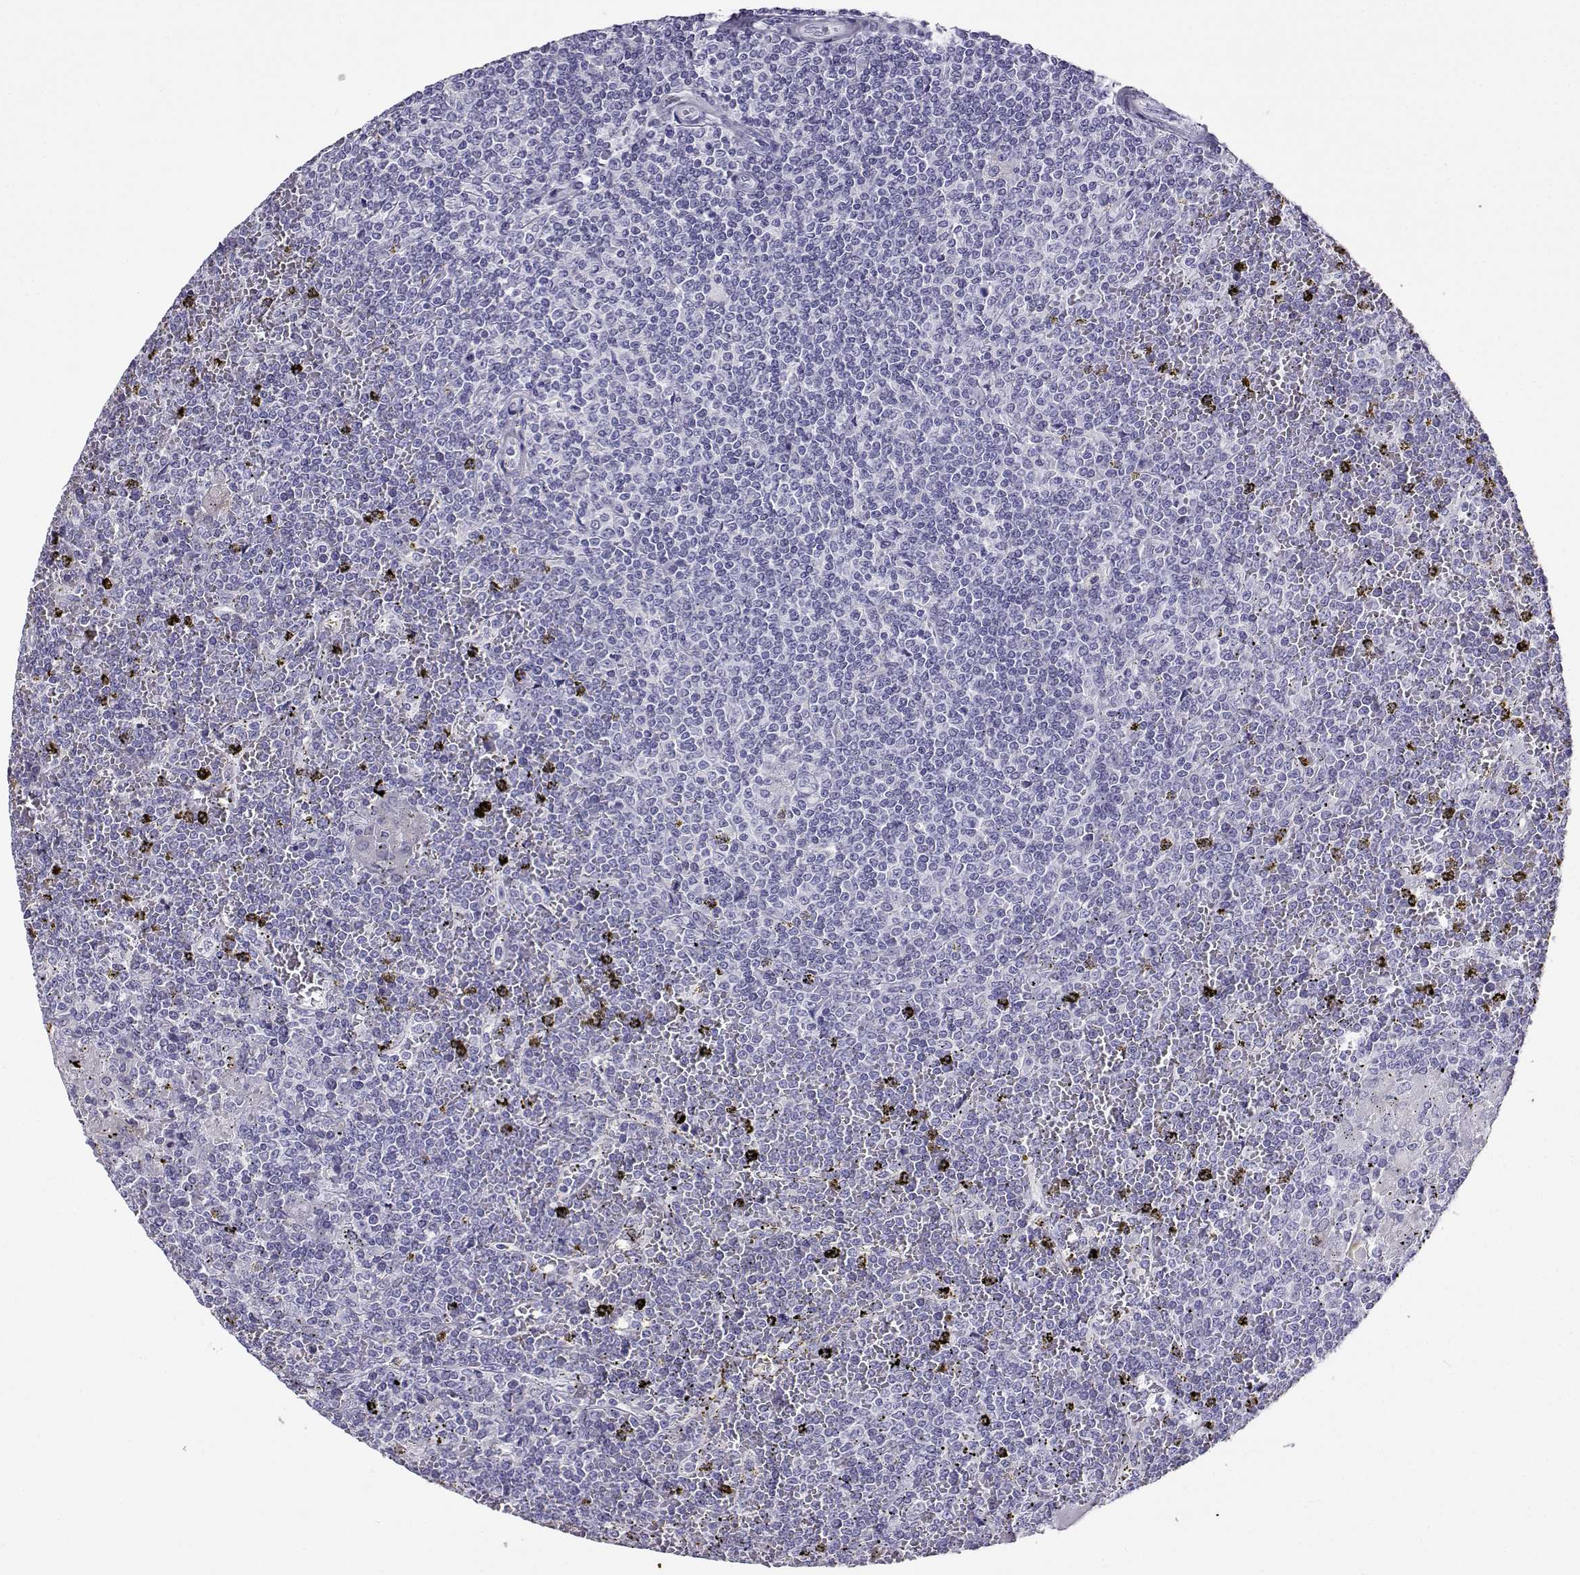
{"staining": {"intensity": "negative", "quantity": "none", "location": "none"}, "tissue": "lymphoma", "cell_type": "Tumor cells", "image_type": "cancer", "snomed": [{"axis": "morphology", "description": "Malignant lymphoma, non-Hodgkin's type, Low grade"}, {"axis": "topography", "description": "Spleen"}], "caption": "Immunohistochemistry photomicrograph of neoplastic tissue: lymphoma stained with DAB reveals no significant protein expression in tumor cells. (DAB (3,3'-diaminobenzidine) immunohistochemistry with hematoxylin counter stain).", "gene": "RHOXF2", "patient": {"sex": "female", "age": 19}}